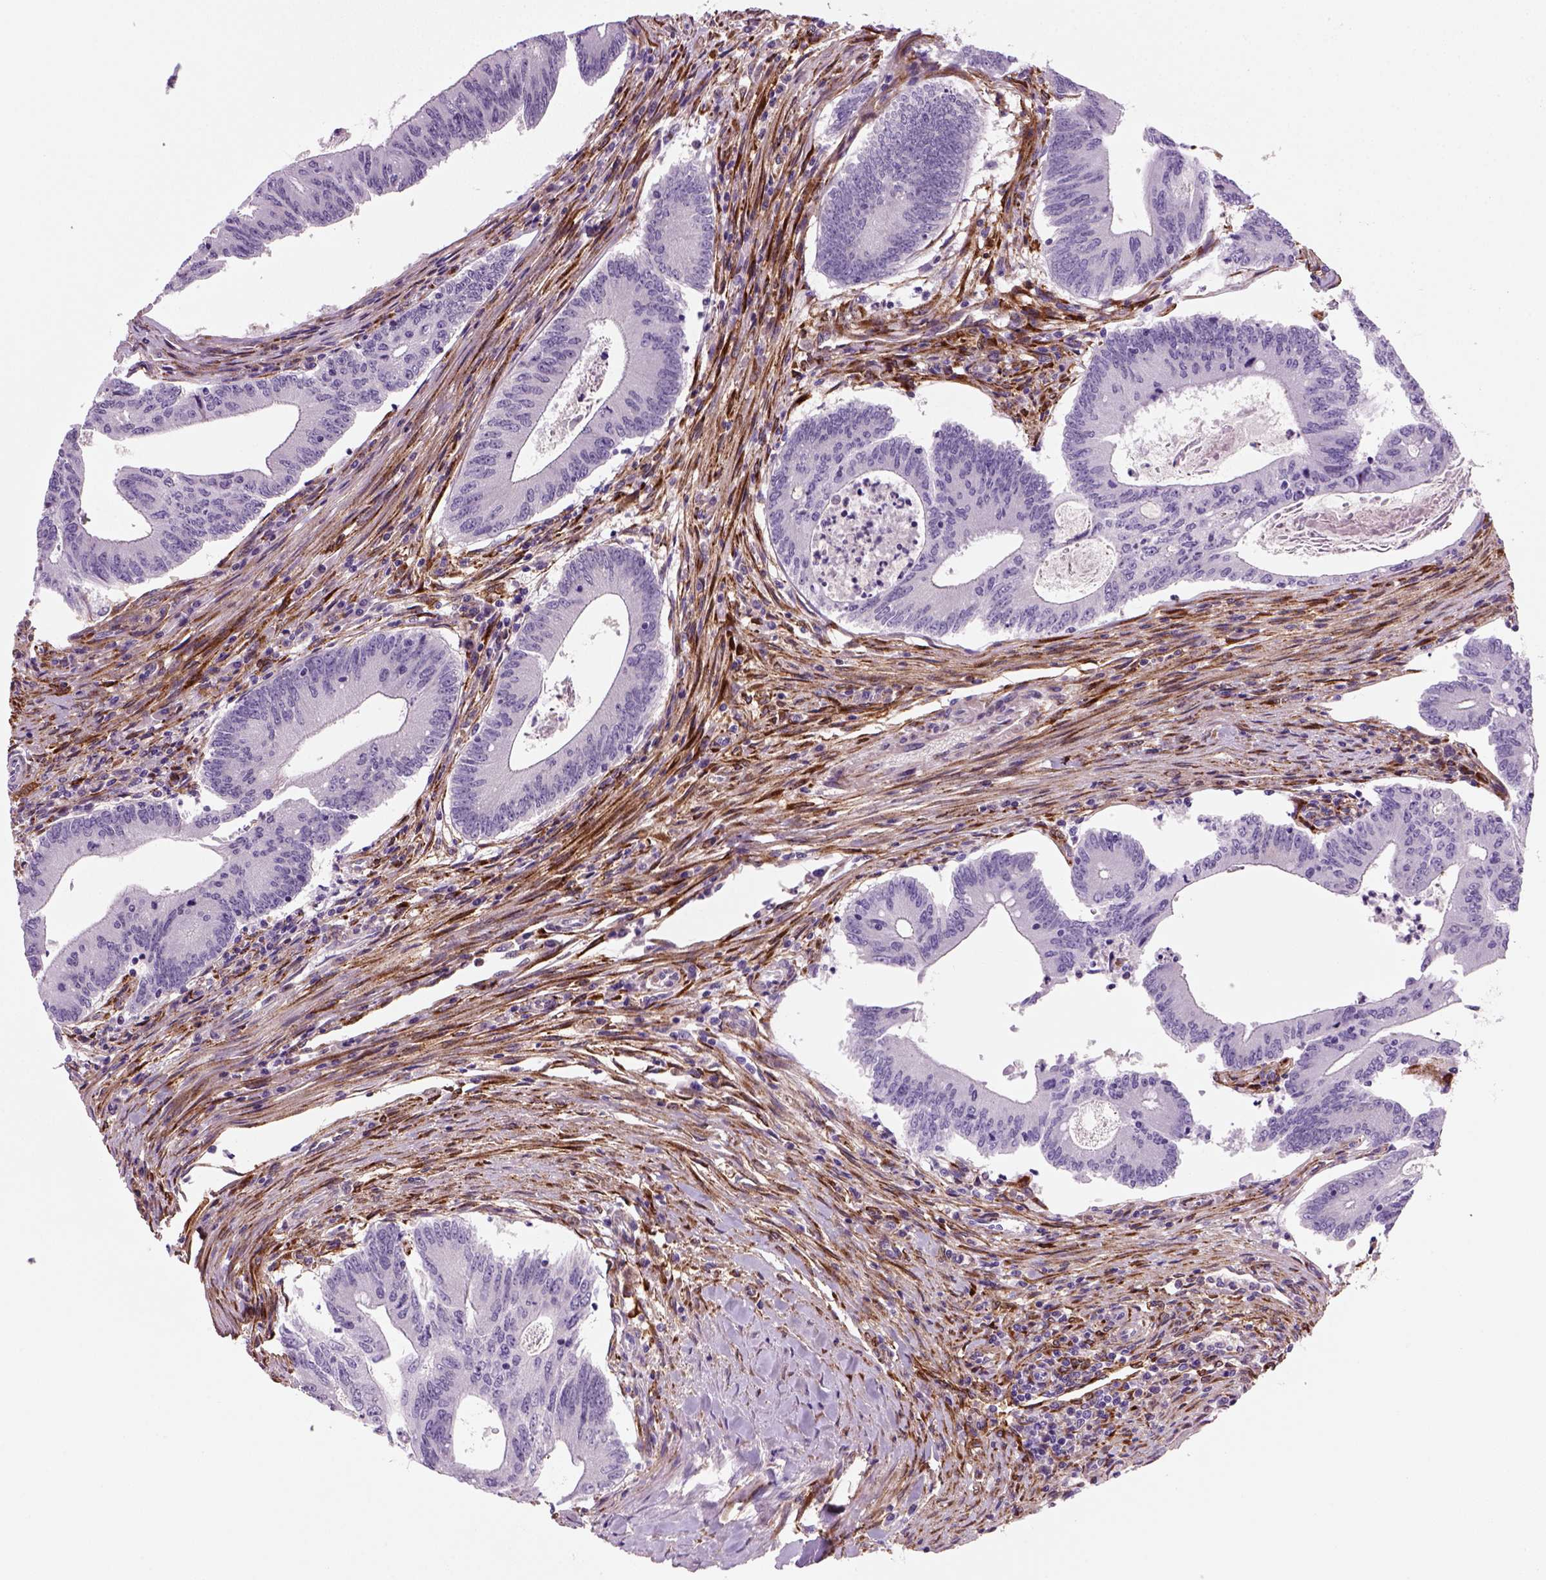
{"staining": {"intensity": "negative", "quantity": "none", "location": "none"}, "tissue": "colorectal cancer", "cell_type": "Tumor cells", "image_type": "cancer", "snomed": [{"axis": "morphology", "description": "Adenocarcinoma, NOS"}, {"axis": "topography", "description": "Colon"}], "caption": "Tumor cells are negative for brown protein staining in colorectal adenocarcinoma. (DAB immunohistochemistry with hematoxylin counter stain).", "gene": "MARCKS", "patient": {"sex": "female", "age": 70}}